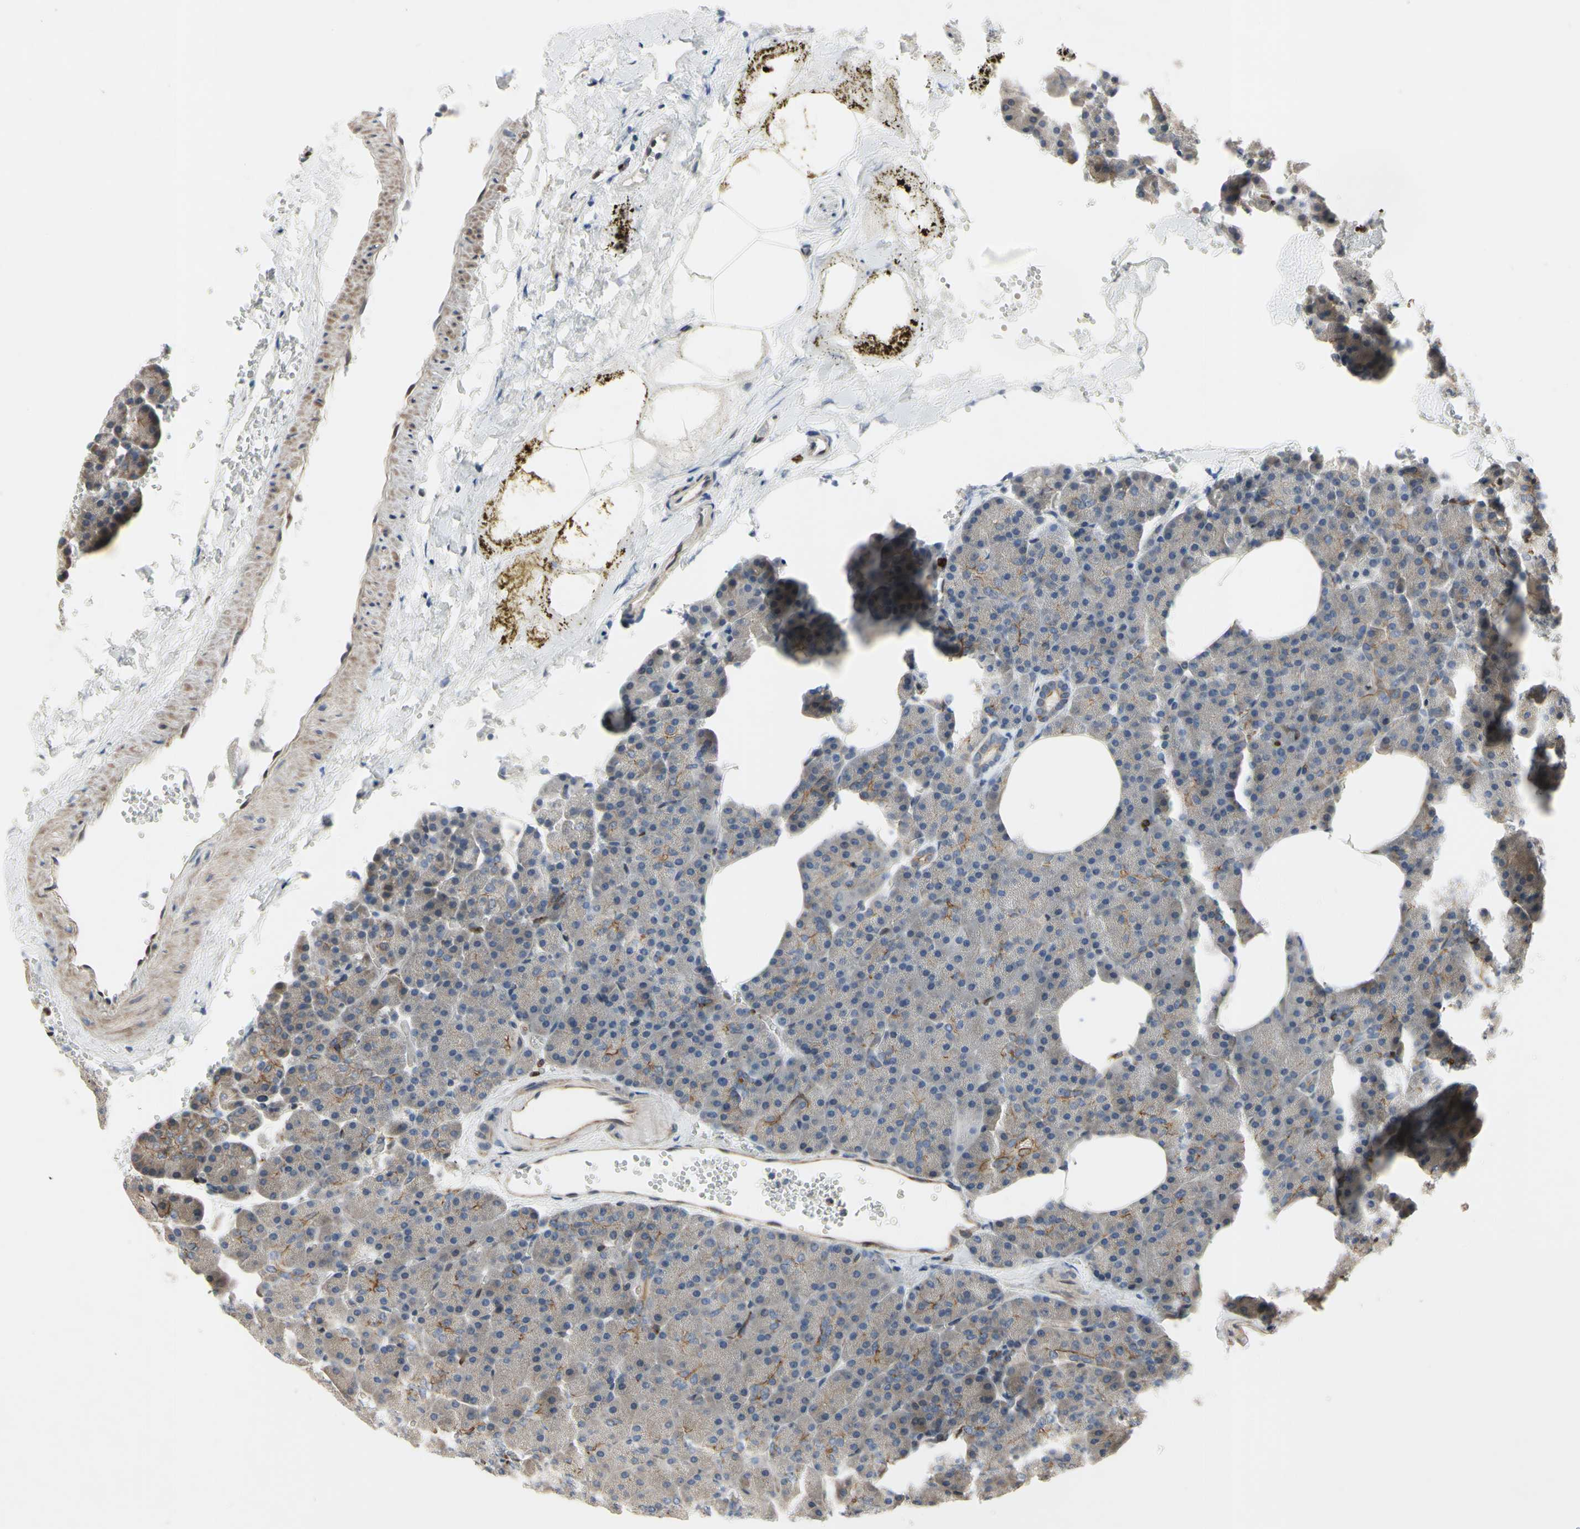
{"staining": {"intensity": "moderate", "quantity": "<25%", "location": "cytoplasmic/membranous"}, "tissue": "pancreas", "cell_type": "Exocrine glandular cells", "image_type": "normal", "snomed": [{"axis": "morphology", "description": "Normal tissue, NOS"}, {"axis": "topography", "description": "Pancreas"}], "caption": "Immunohistochemistry of benign human pancreas demonstrates low levels of moderate cytoplasmic/membranous positivity in about <25% of exocrine glandular cells. The staining was performed using DAB to visualize the protein expression in brown, while the nuclei were stained in blue with hematoxylin (Magnification: 20x).", "gene": "PLXNA2", "patient": {"sex": "female", "age": 35}}